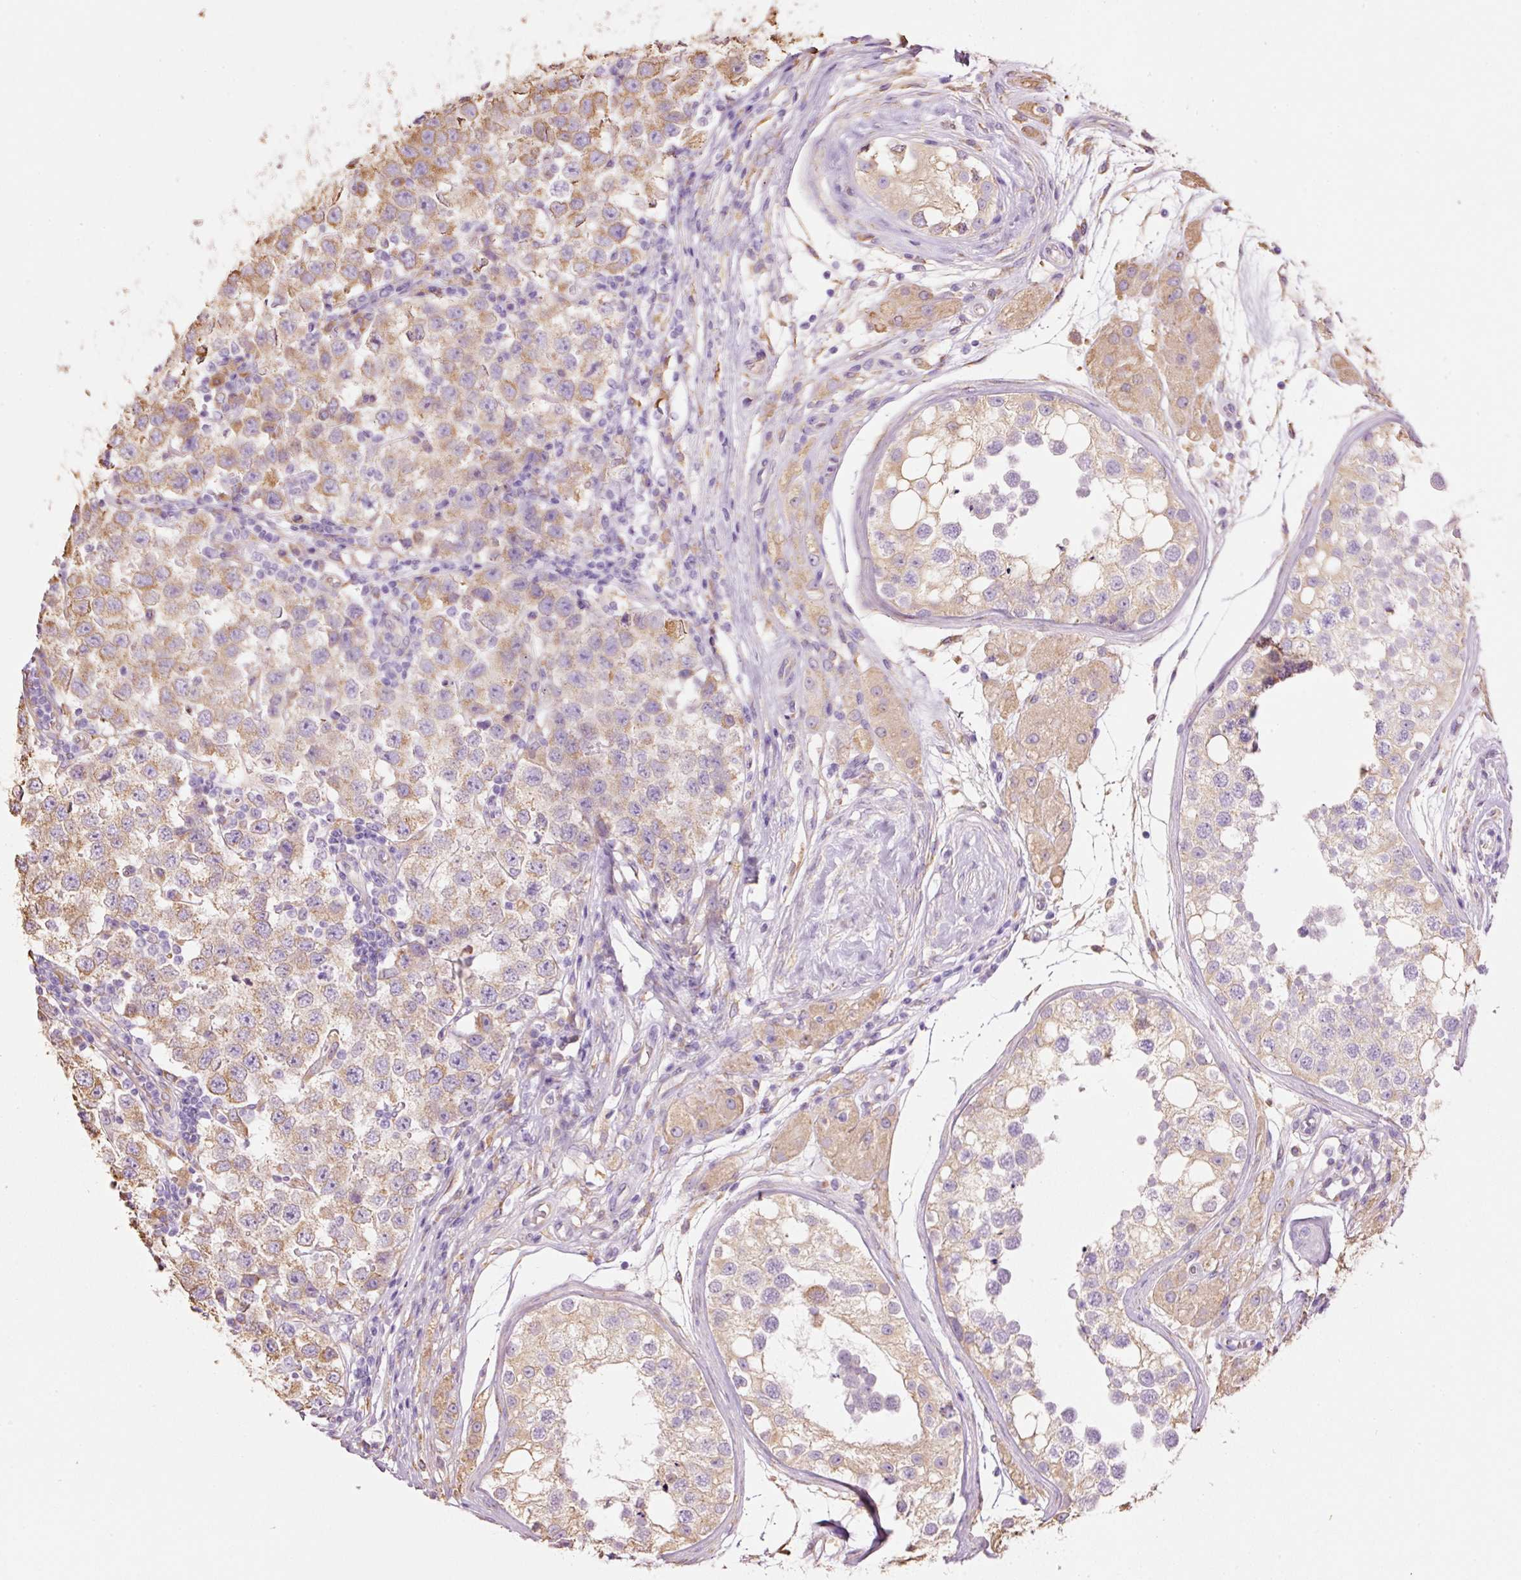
{"staining": {"intensity": "moderate", "quantity": ">75%", "location": "cytoplasmic/membranous"}, "tissue": "testis cancer", "cell_type": "Tumor cells", "image_type": "cancer", "snomed": [{"axis": "morphology", "description": "Seminoma, NOS"}, {"axis": "topography", "description": "Testis"}], "caption": "Protein staining of testis seminoma tissue exhibits moderate cytoplasmic/membranous positivity in approximately >75% of tumor cells.", "gene": "GCG", "patient": {"sex": "male", "age": 34}}